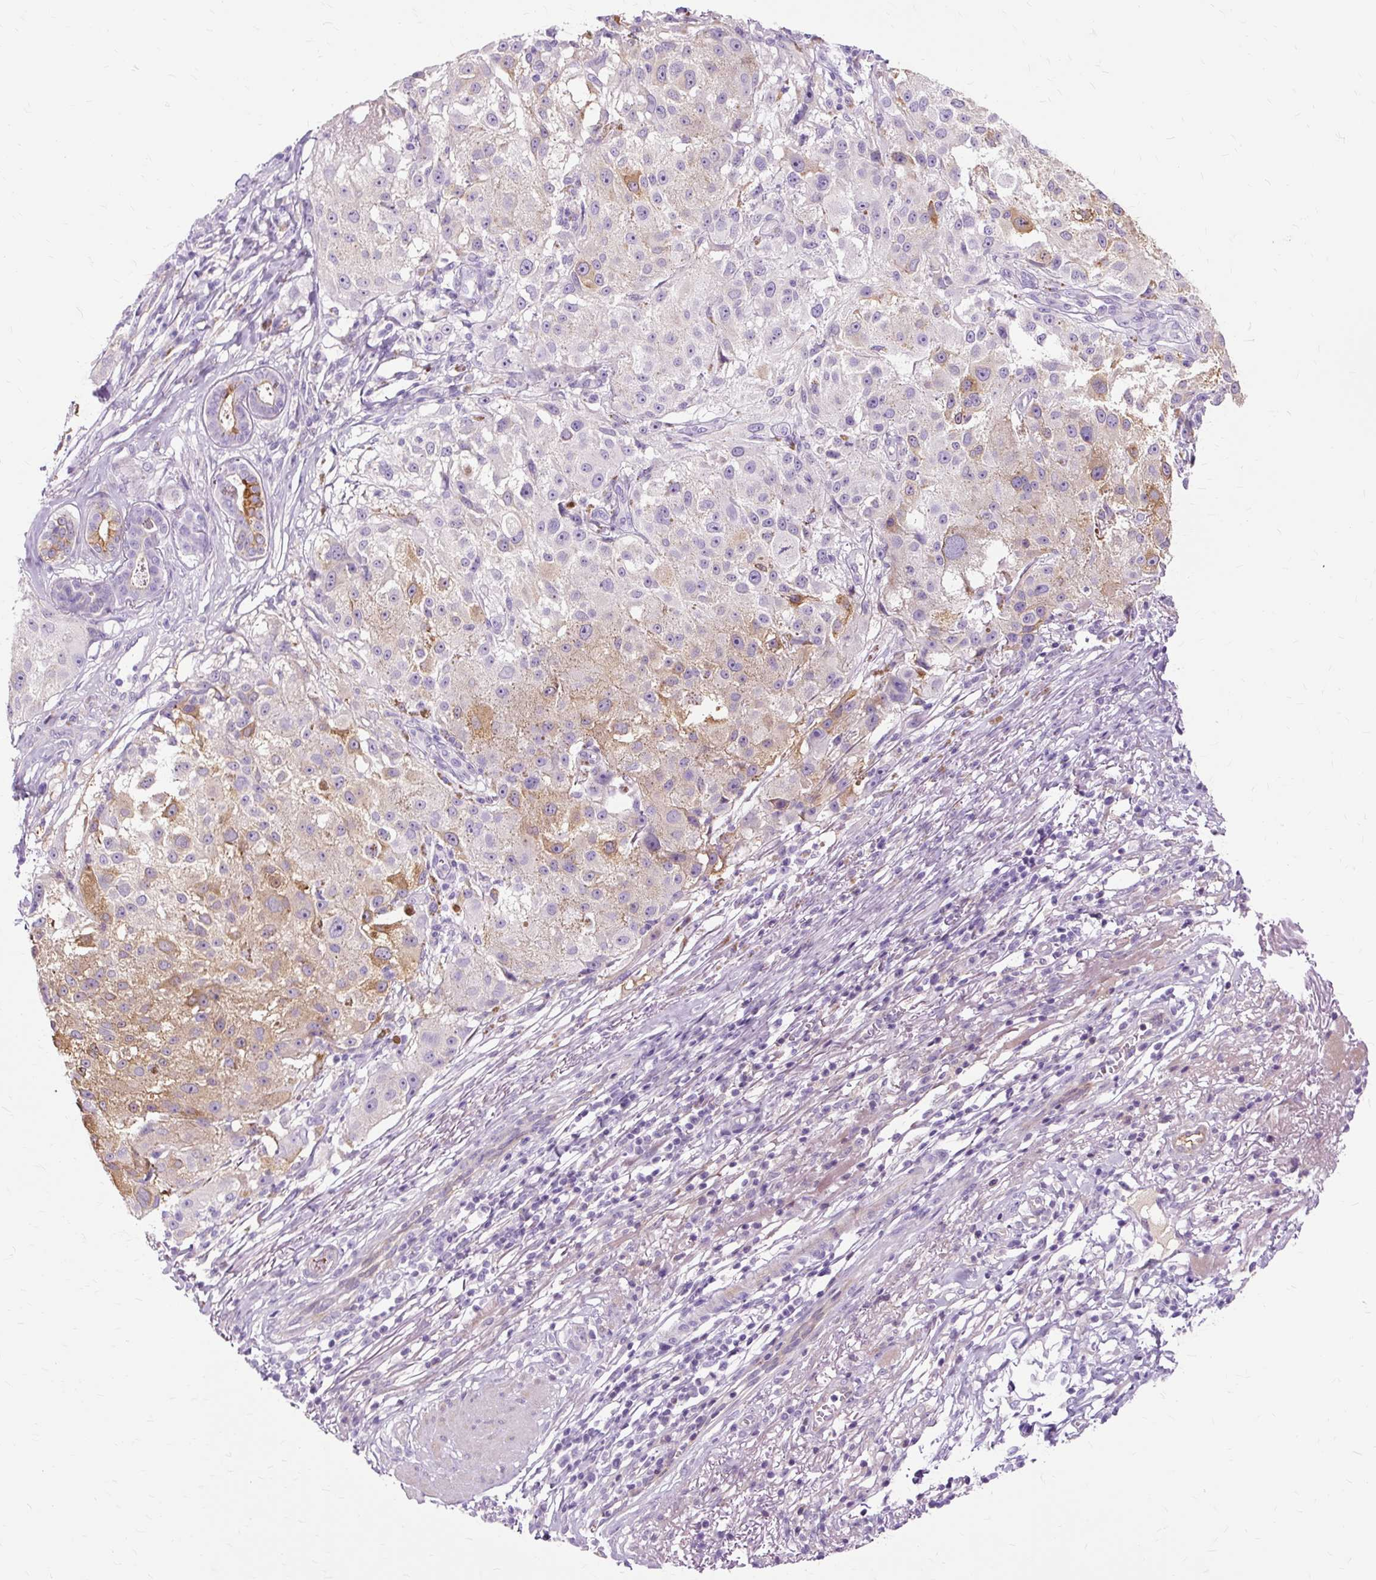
{"staining": {"intensity": "moderate", "quantity": "<25%", "location": "cytoplasmic/membranous"}, "tissue": "melanoma", "cell_type": "Tumor cells", "image_type": "cancer", "snomed": [{"axis": "morphology", "description": "Necrosis, NOS"}, {"axis": "morphology", "description": "Malignant melanoma, NOS"}, {"axis": "topography", "description": "Skin"}], "caption": "Brown immunohistochemical staining in melanoma shows moderate cytoplasmic/membranous staining in about <25% of tumor cells.", "gene": "DCTN4", "patient": {"sex": "female", "age": 87}}